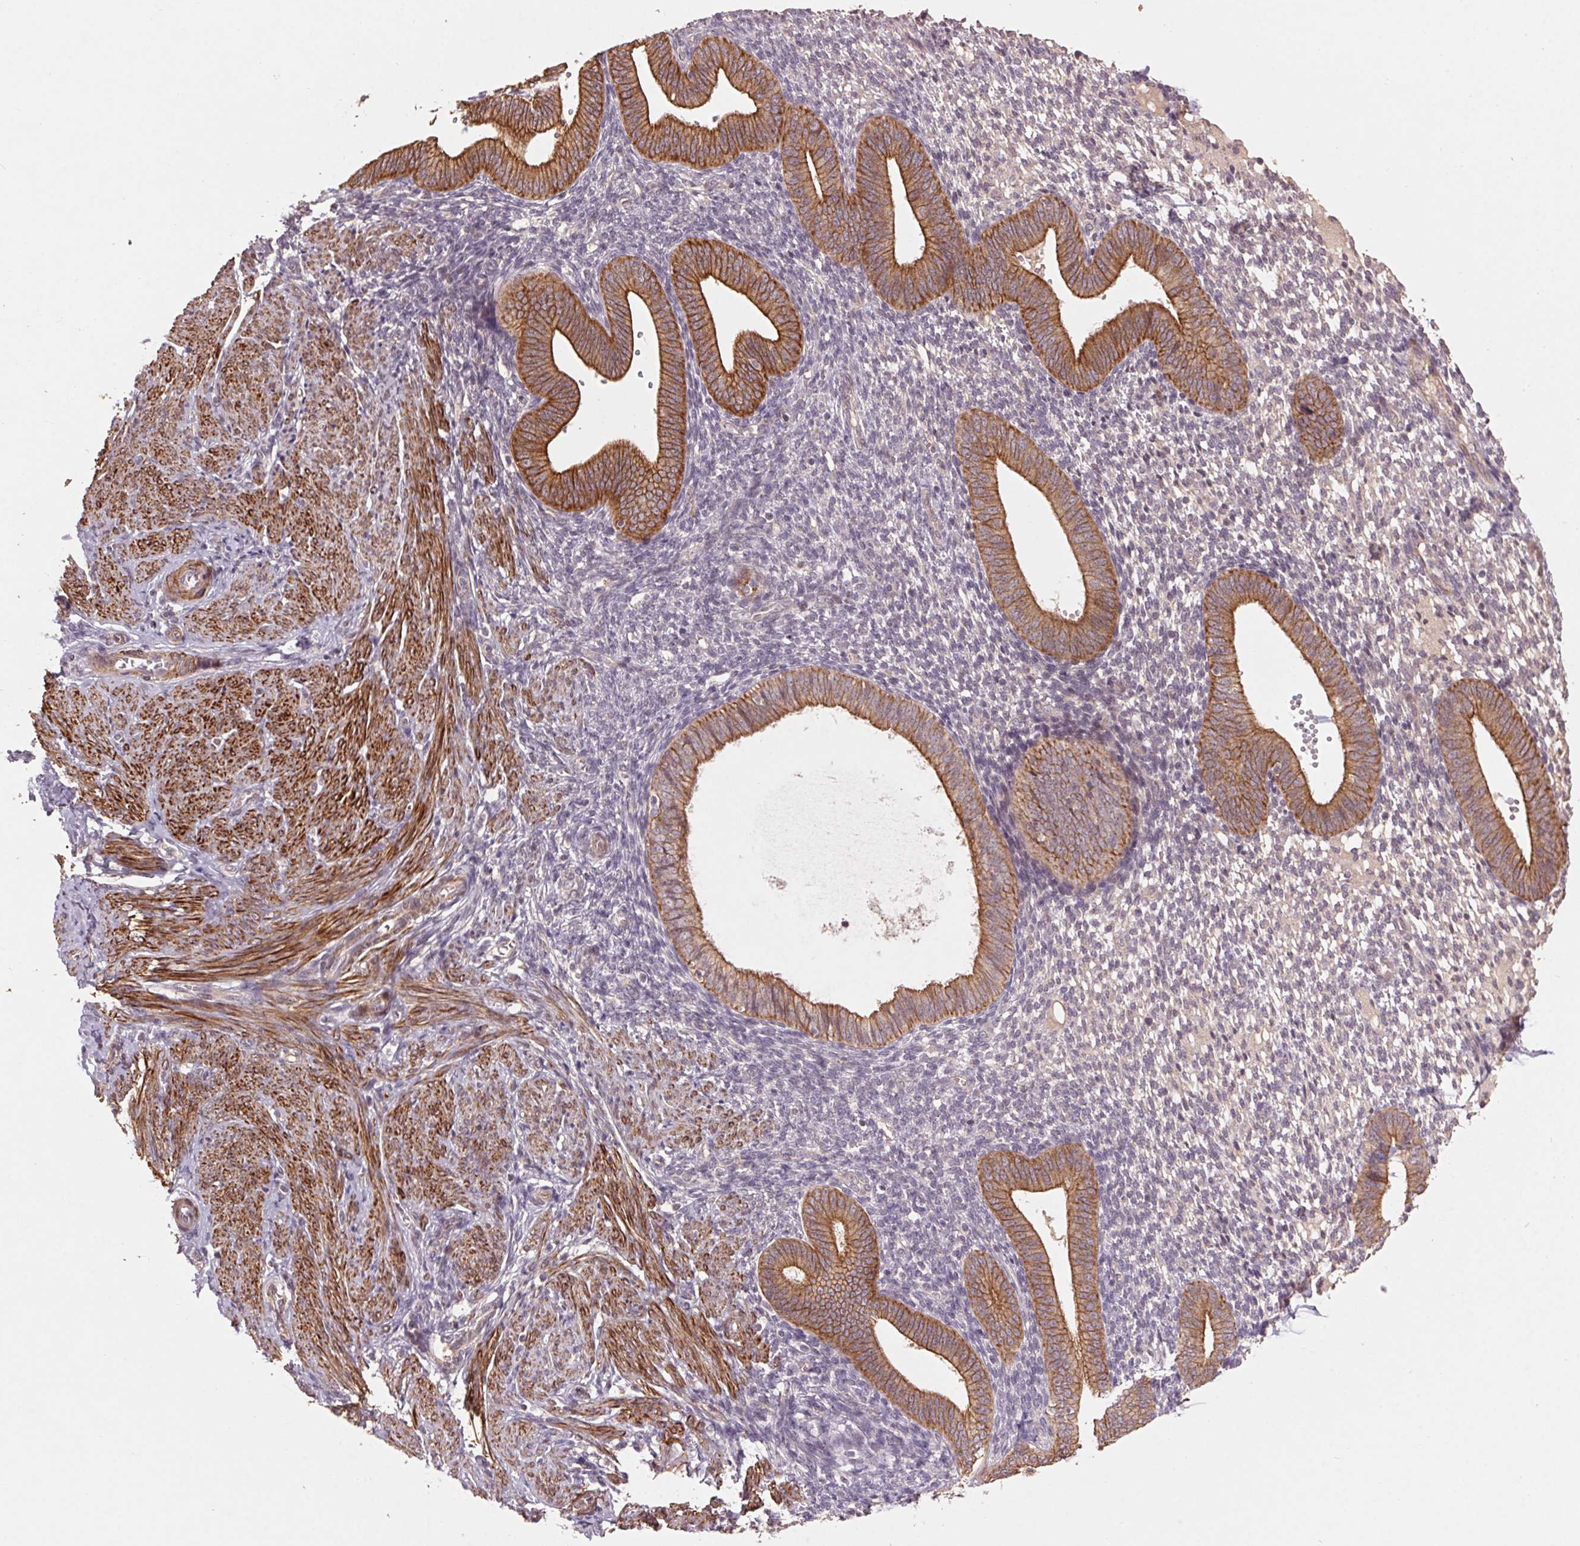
{"staining": {"intensity": "negative", "quantity": "none", "location": "none"}, "tissue": "endometrium", "cell_type": "Cells in endometrial stroma", "image_type": "normal", "snomed": [{"axis": "morphology", "description": "Normal tissue, NOS"}, {"axis": "topography", "description": "Endometrium"}], "caption": "Normal endometrium was stained to show a protein in brown. There is no significant staining in cells in endometrial stroma. (Brightfield microscopy of DAB IHC at high magnification).", "gene": "SMLR1", "patient": {"sex": "female", "age": 40}}